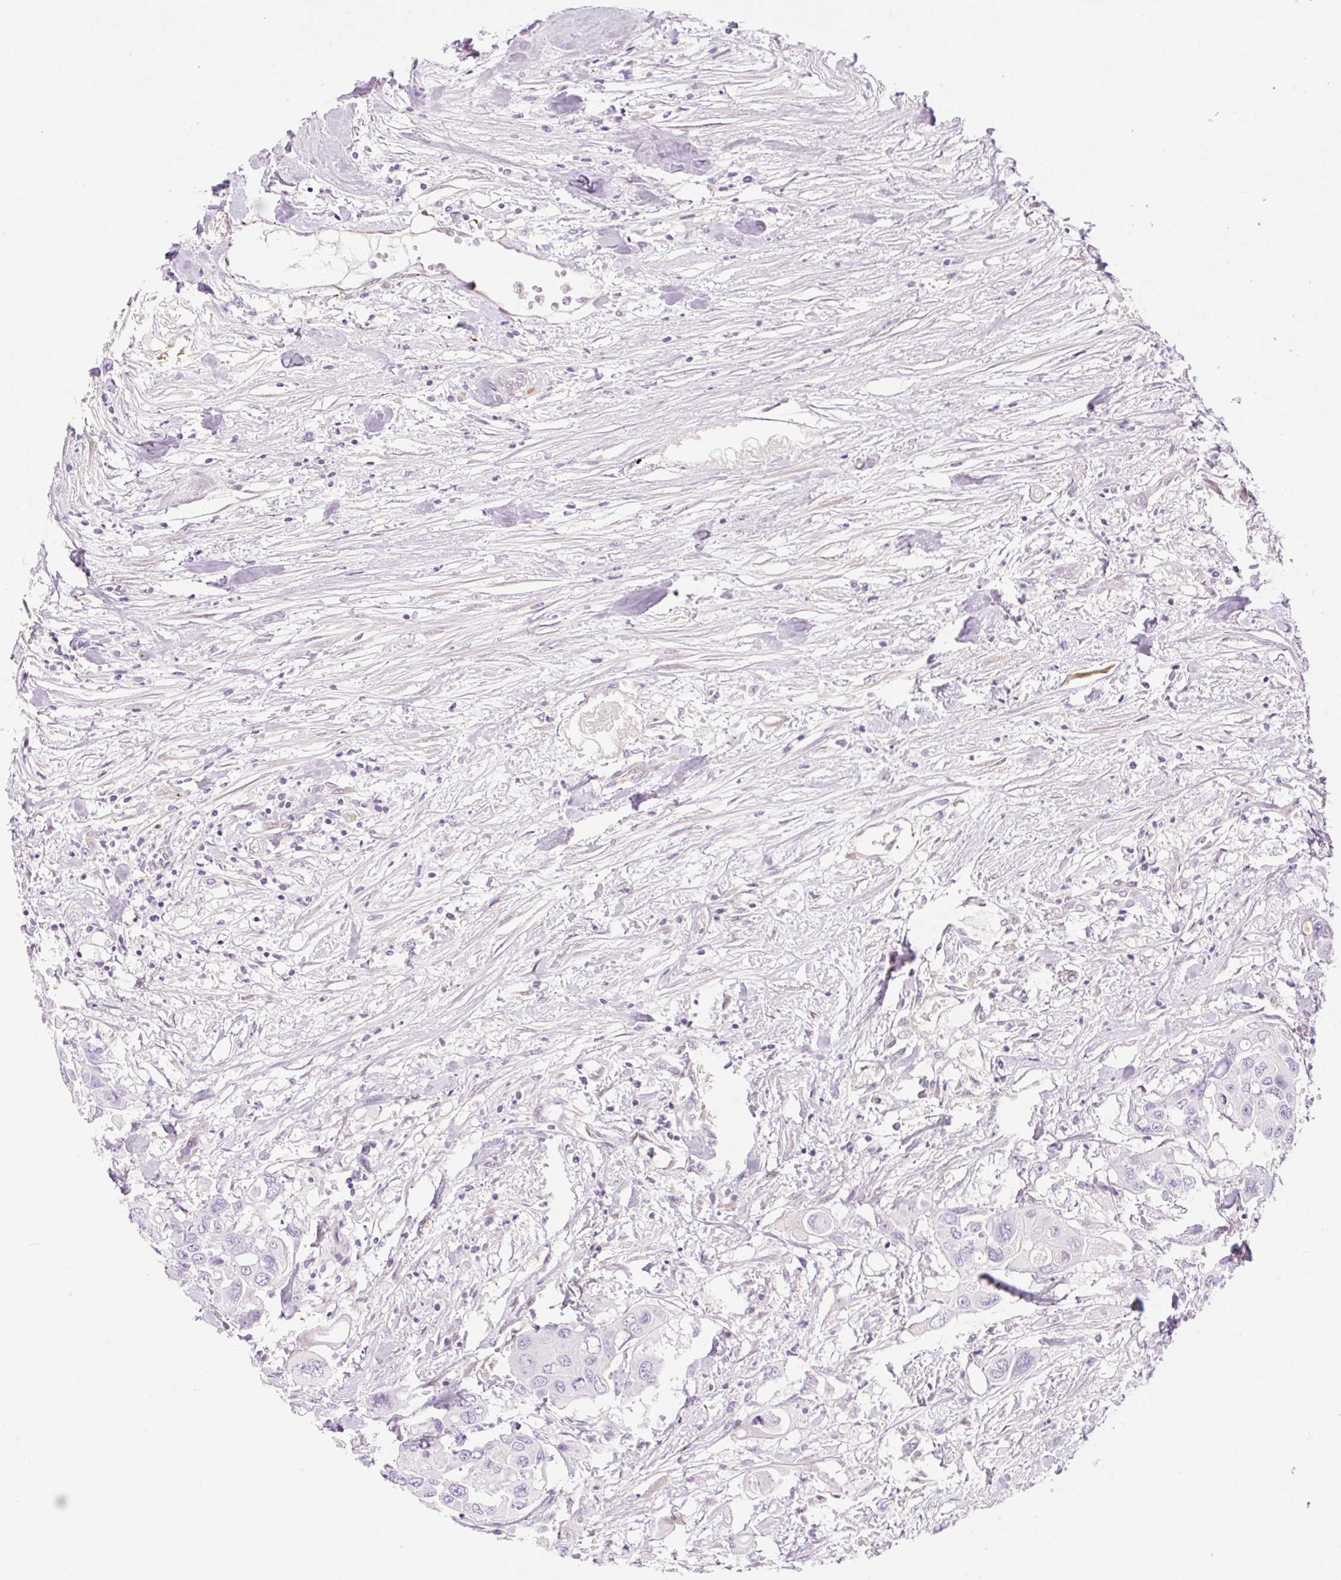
{"staining": {"intensity": "negative", "quantity": "none", "location": "none"}, "tissue": "colorectal cancer", "cell_type": "Tumor cells", "image_type": "cancer", "snomed": [{"axis": "morphology", "description": "Adenocarcinoma, NOS"}, {"axis": "topography", "description": "Colon"}], "caption": "Tumor cells show no significant positivity in adenocarcinoma (colorectal).", "gene": "EHD3", "patient": {"sex": "male", "age": 77}}